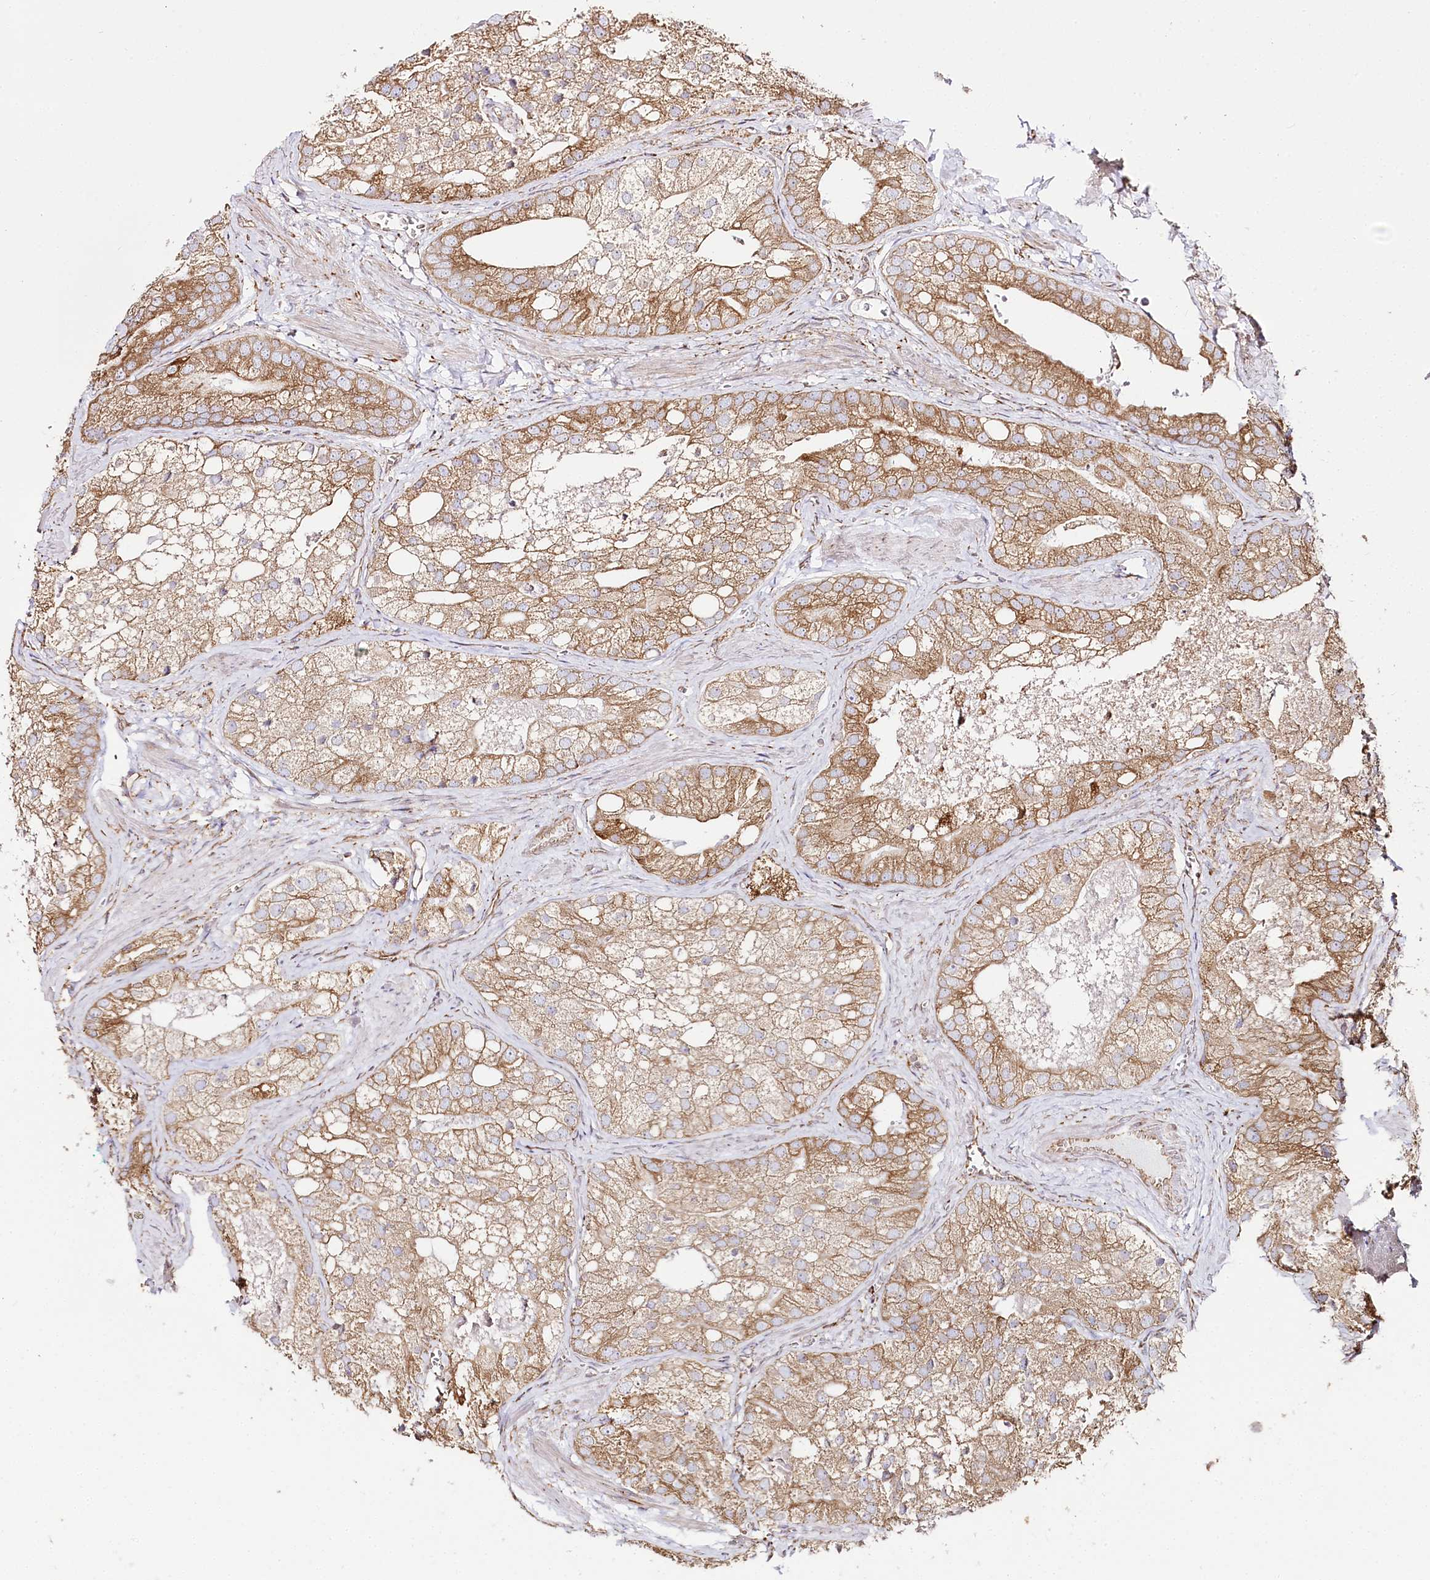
{"staining": {"intensity": "moderate", "quantity": ">75%", "location": "cytoplasmic/membranous"}, "tissue": "prostate cancer", "cell_type": "Tumor cells", "image_type": "cancer", "snomed": [{"axis": "morphology", "description": "Adenocarcinoma, Low grade"}, {"axis": "topography", "description": "Prostate"}], "caption": "The immunohistochemical stain labels moderate cytoplasmic/membranous positivity in tumor cells of prostate cancer (low-grade adenocarcinoma) tissue.", "gene": "CNPY2", "patient": {"sex": "male", "age": 69}}